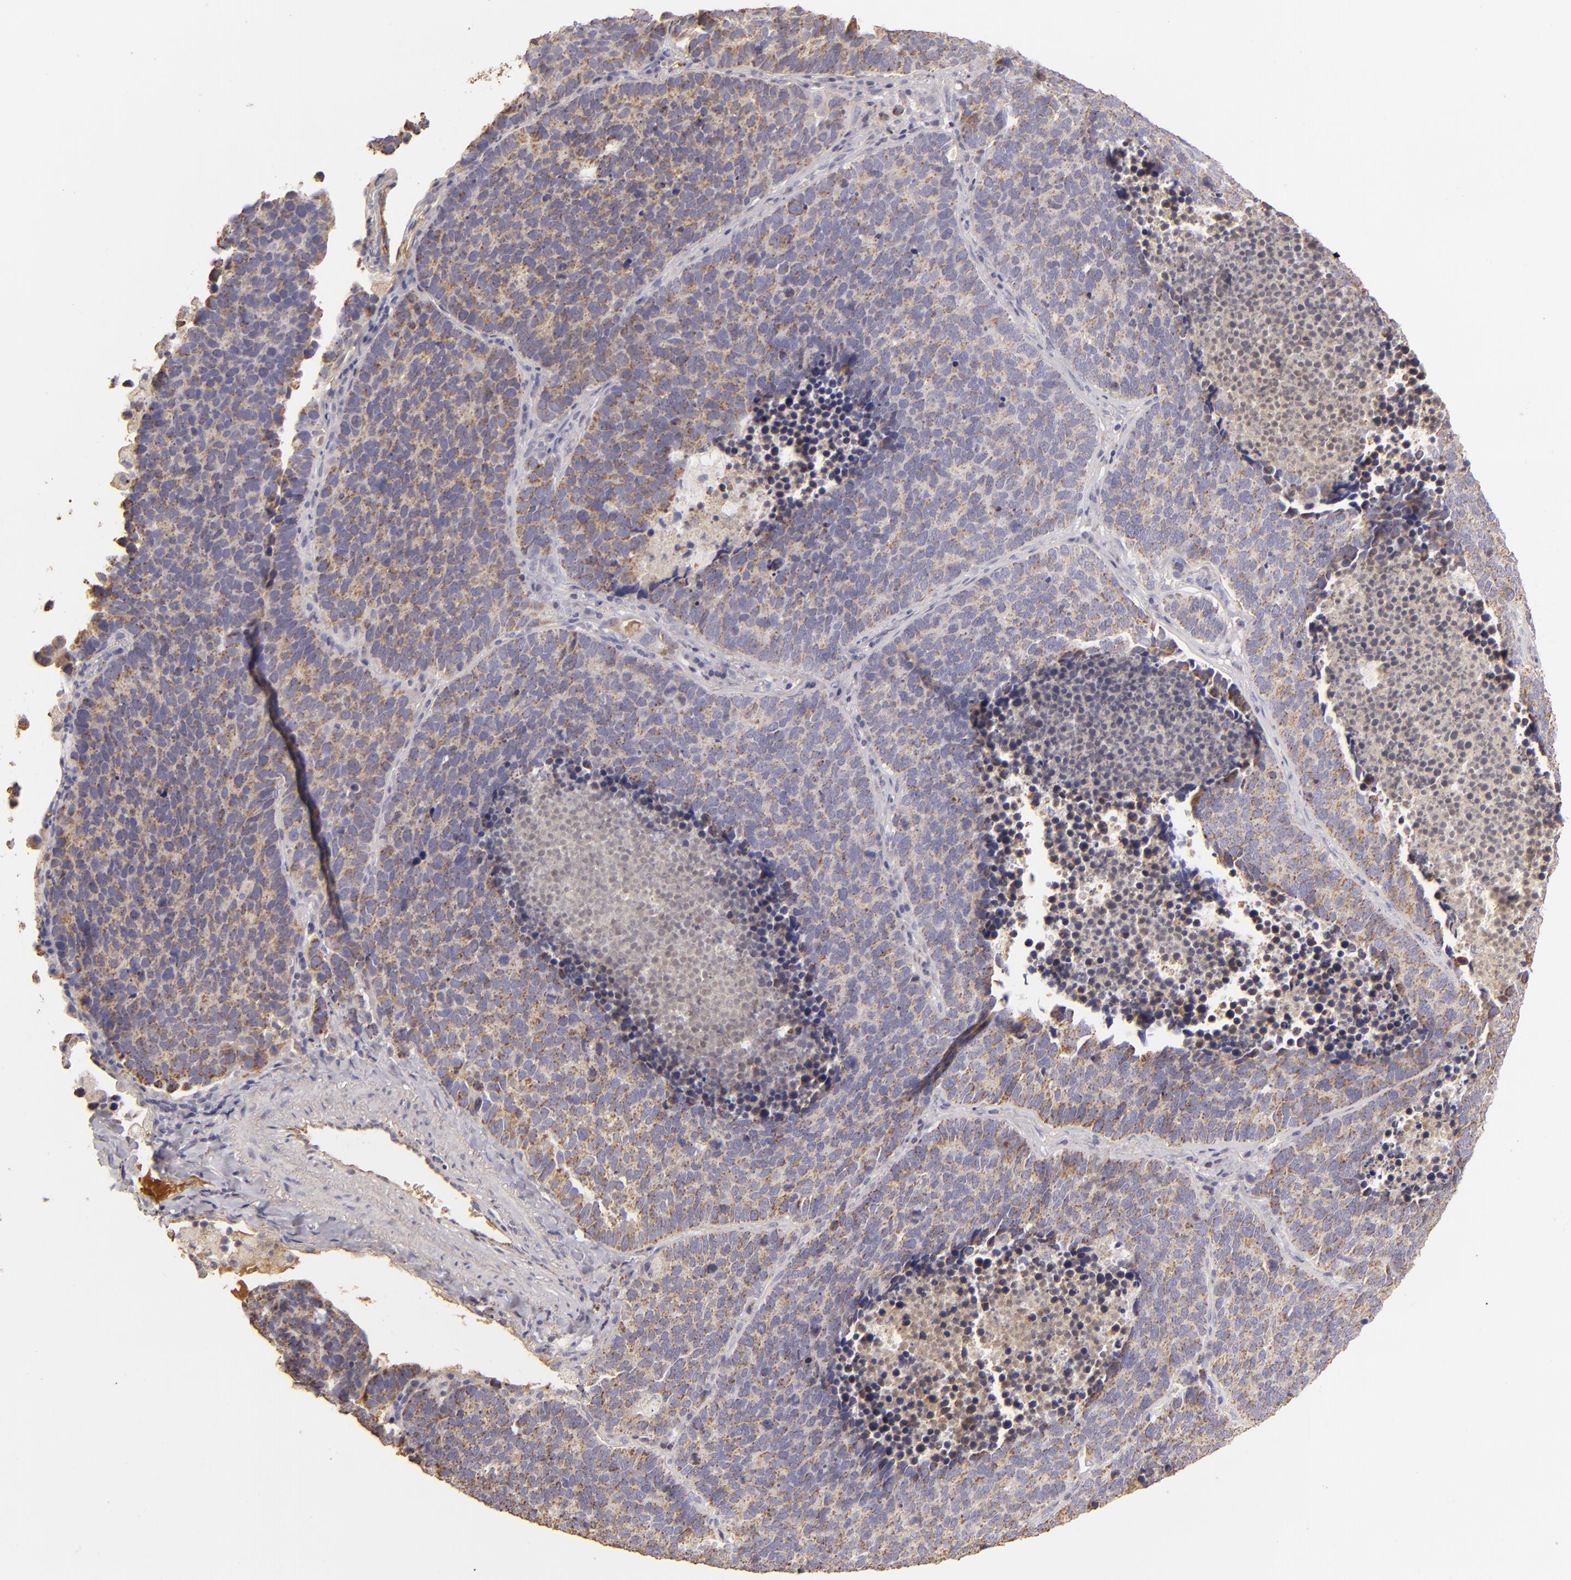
{"staining": {"intensity": "weak", "quantity": ">75%", "location": "cytoplasmic/membranous"}, "tissue": "lung cancer", "cell_type": "Tumor cells", "image_type": "cancer", "snomed": [{"axis": "morphology", "description": "Neoplasm, malignant, NOS"}, {"axis": "topography", "description": "Lung"}], "caption": "Brown immunohistochemical staining in human neoplasm (malignant) (lung) exhibits weak cytoplasmic/membranous staining in about >75% of tumor cells.", "gene": "CFB", "patient": {"sex": "female", "age": 75}}